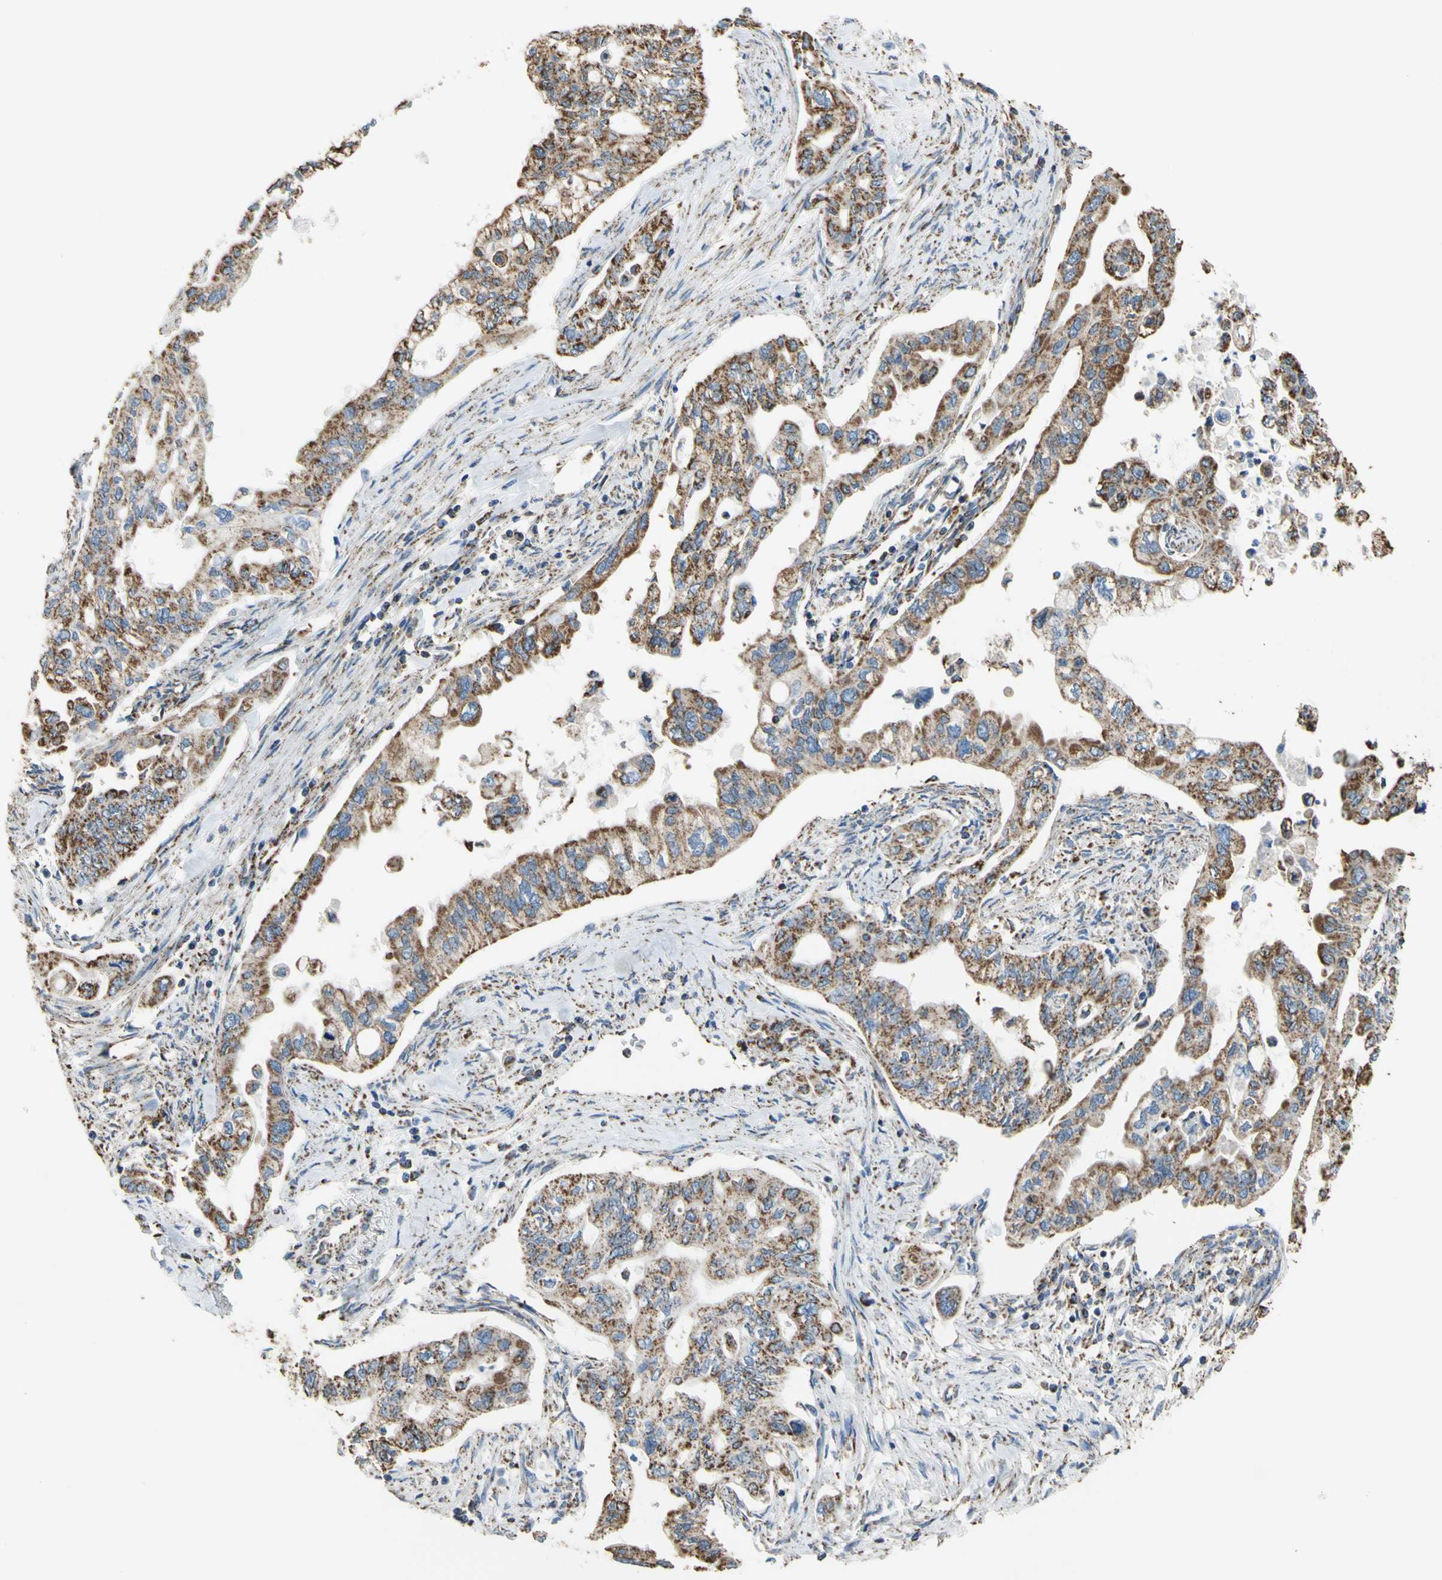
{"staining": {"intensity": "moderate", "quantity": ">75%", "location": "cytoplasmic/membranous"}, "tissue": "pancreatic cancer", "cell_type": "Tumor cells", "image_type": "cancer", "snomed": [{"axis": "morphology", "description": "Normal tissue, NOS"}, {"axis": "topography", "description": "Pancreas"}], "caption": "Approximately >75% of tumor cells in pancreatic cancer demonstrate moderate cytoplasmic/membranous protein positivity as visualized by brown immunohistochemical staining.", "gene": "CMKLR2", "patient": {"sex": "male", "age": 42}}